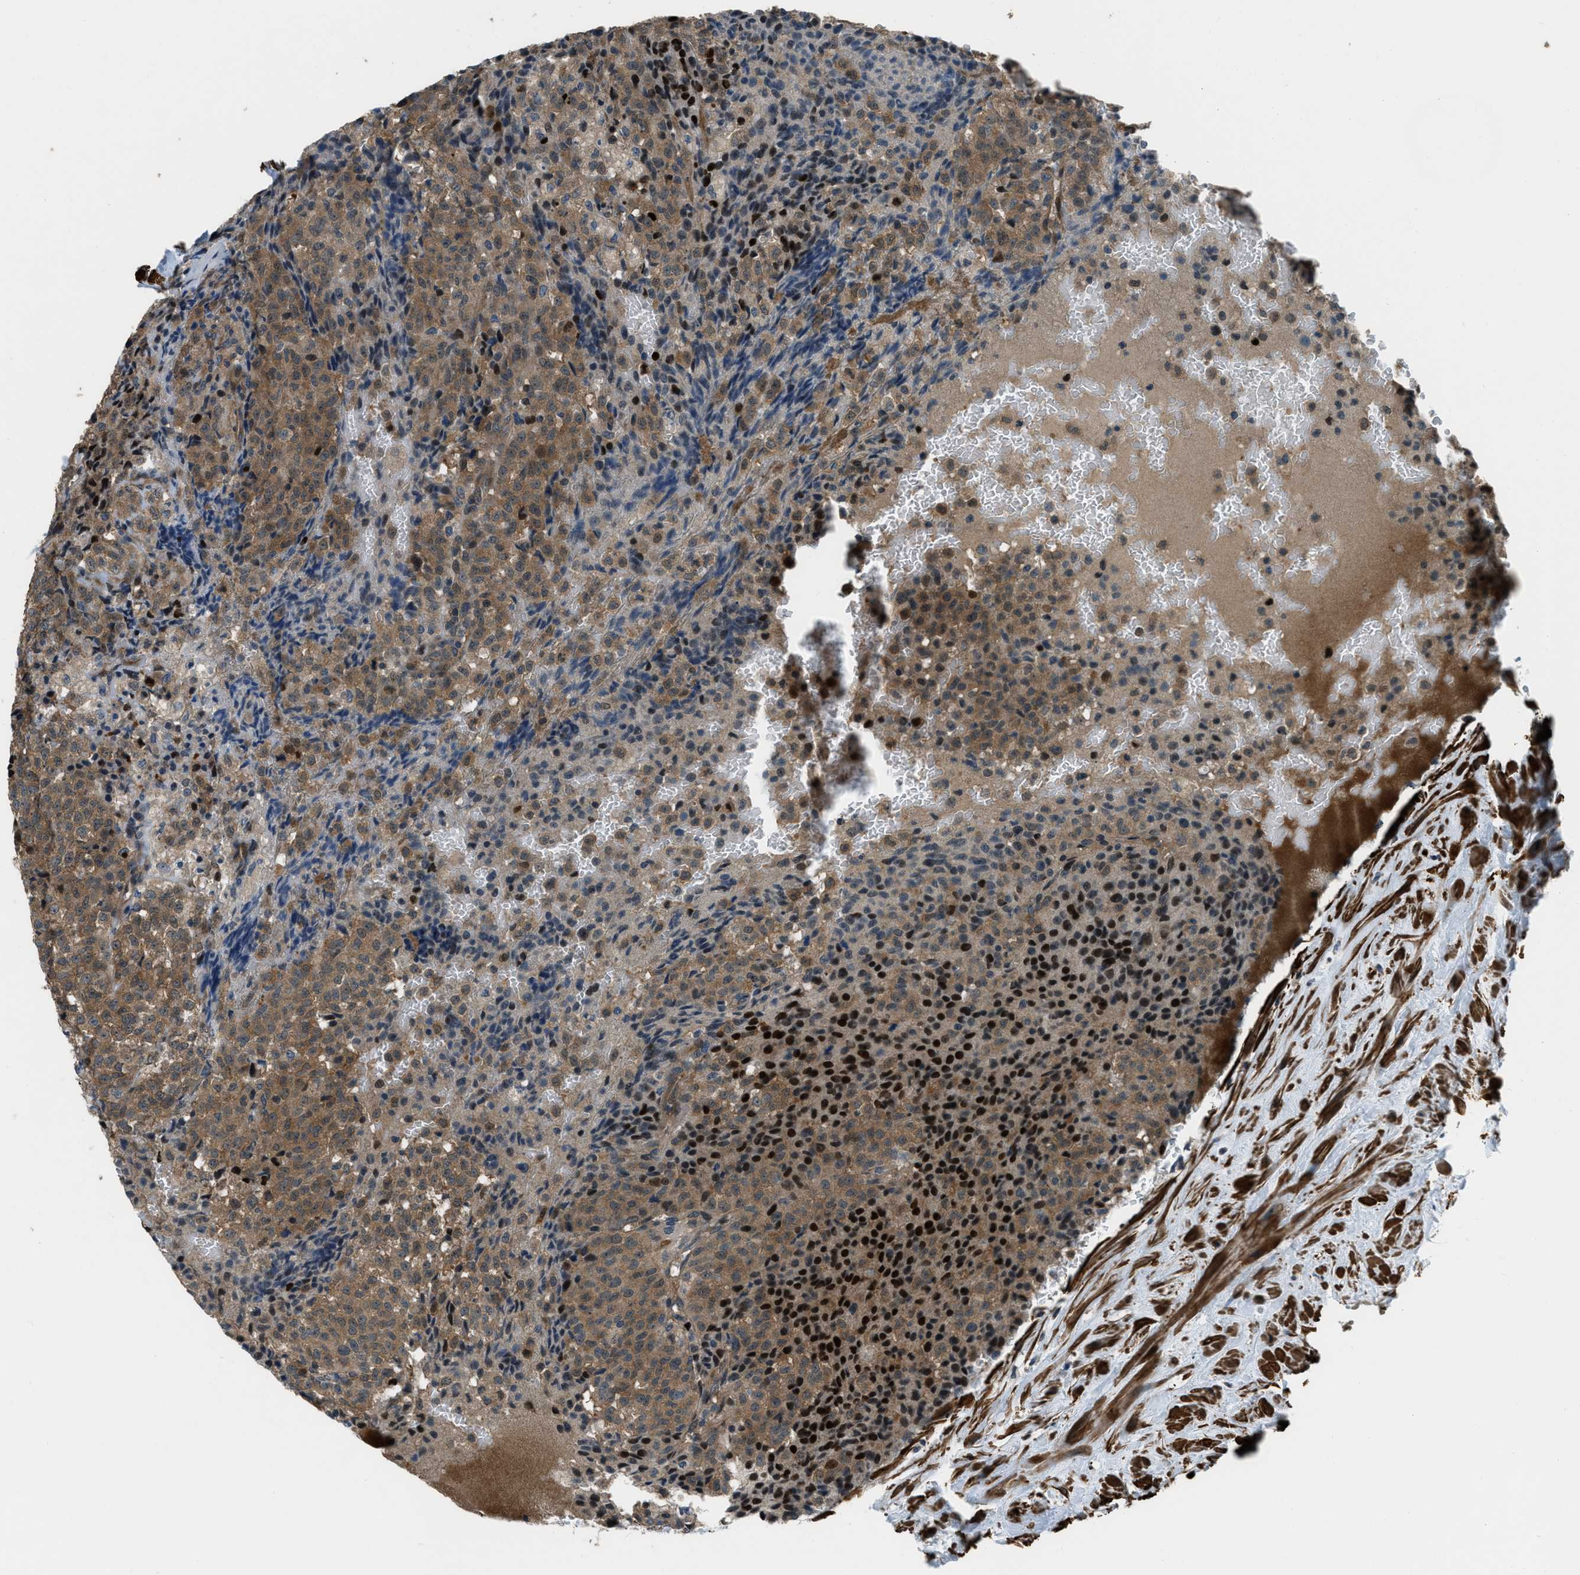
{"staining": {"intensity": "moderate", "quantity": ">75%", "location": "cytoplasmic/membranous"}, "tissue": "testis cancer", "cell_type": "Tumor cells", "image_type": "cancer", "snomed": [{"axis": "morphology", "description": "Seminoma, NOS"}, {"axis": "topography", "description": "Testis"}], "caption": "Immunohistochemical staining of human testis cancer displays medium levels of moderate cytoplasmic/membranous protein expression in about >75% of tumor cells. The staining was performed using DAB (3,3'-diaminobenzidine), with brown indicating positive protein expression. Nuclei are stained blue with hematoxylin.", "gene": "NUDCD3", "patient": {"sex": "male", "age": 59}}